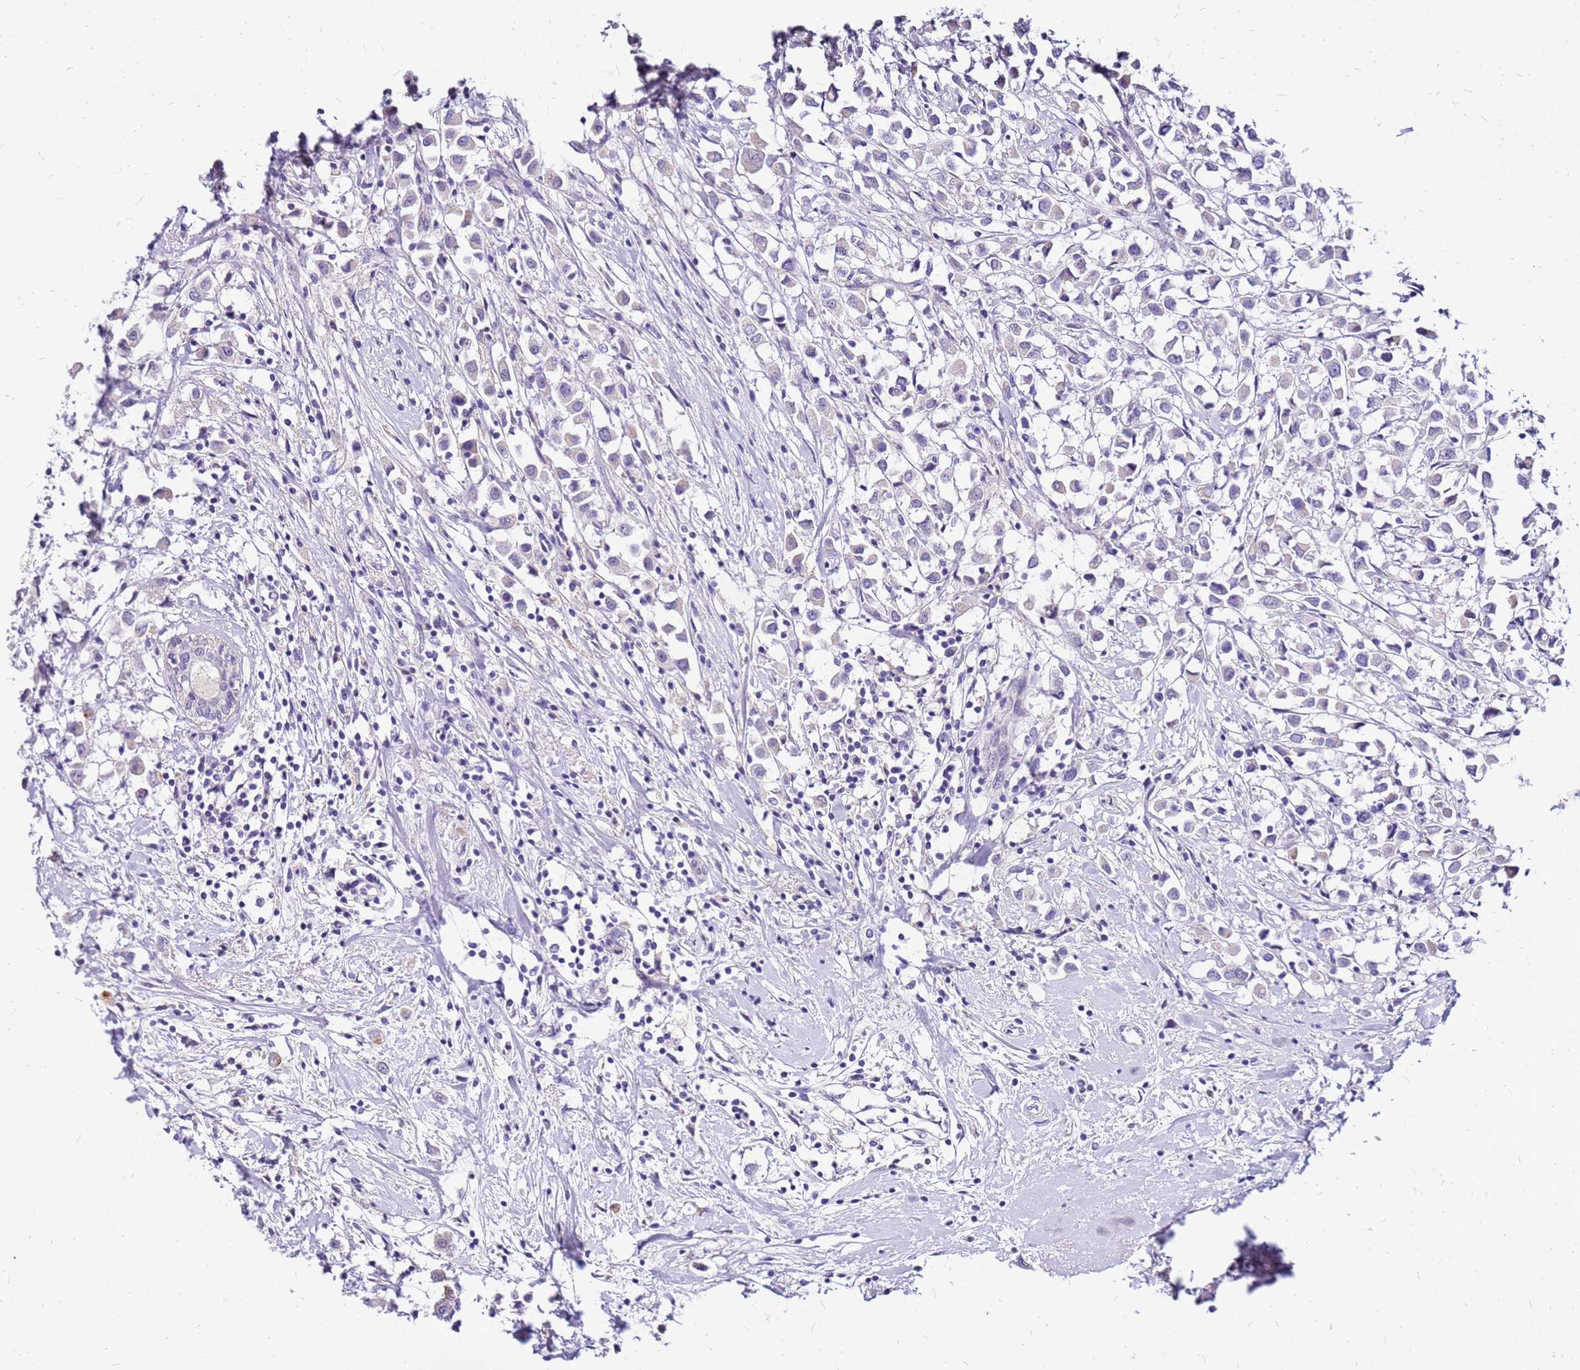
{"staining": {"intensity": "negative", "quantity": "none", "location": "none"}, "tissue": "breast cancer", "cell_type": "Tumor cells", "image_type": "cancer", "snomed": [{"axis": "morphology", "description": "Duct carcinoma"}, {"axis": "topography", "description": "Breast"}], "caption": "IHC image of human intraductal carcinoma (breast) stained for a protein (brown), which exhibits no expression in tumor cells.", "gene": "DCDC2B", "patient": {"sex": "female", "age": 61}}